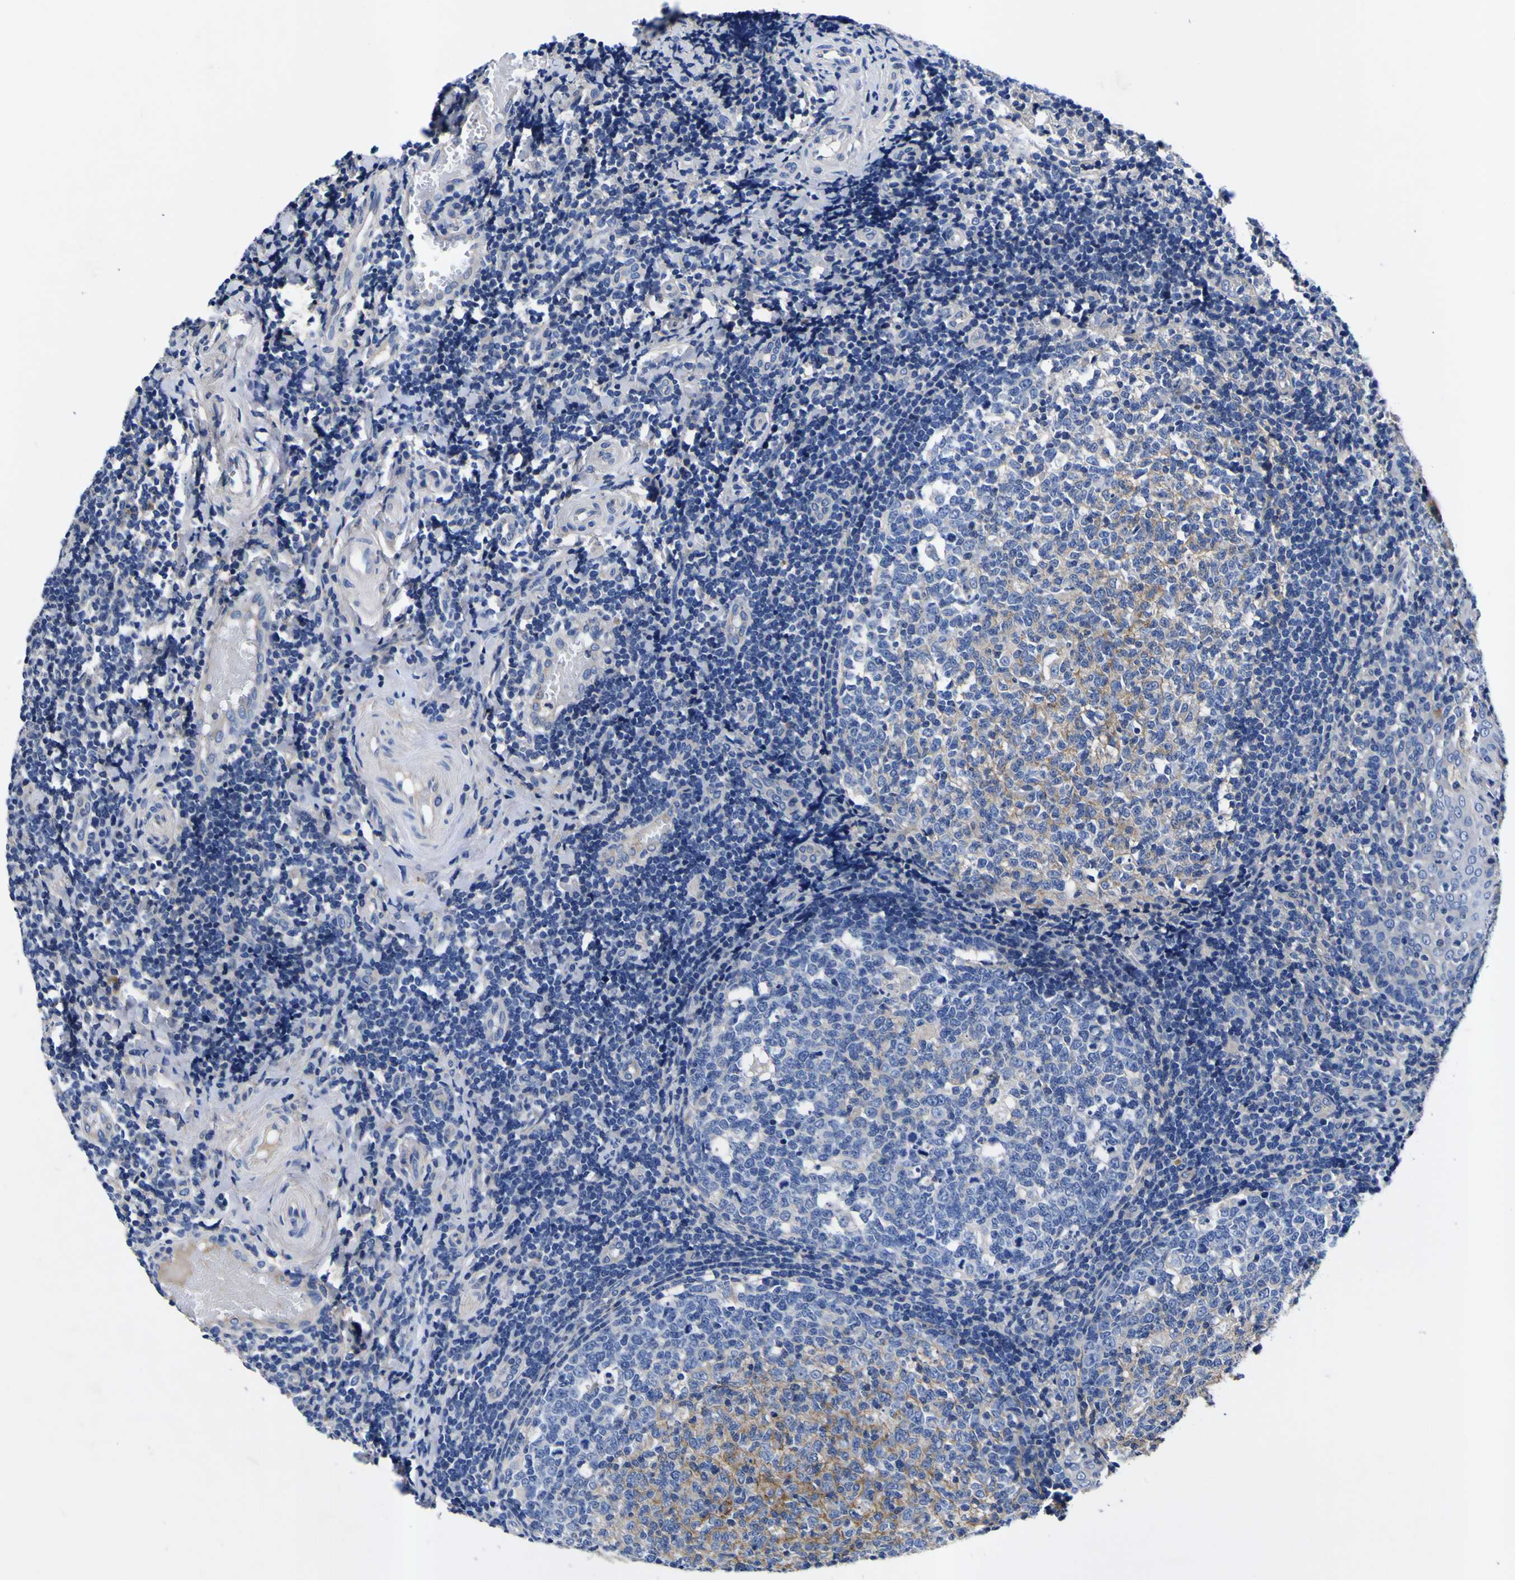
{"staining": {"intensity": "negative", "quantity": "none", "location": "none"}, "tissue": "tonsil", "cell_type": "Germinal center cells", "image_type": "normal", "snomed": [{"axis": "morphology", "description": "Normal tissue, NOS"}, {"axis": "topography", "description": "Tonsil"}], "caption": "This image is of benign tonsil stained with immunohistochemistry to label a protein in brown with the nuclei are counter-stained blue. There is no positivity in germinal center cells. Brightfield microscopy of immunohistochemistry (IHC) stained with DAB (brown) and hematoxylin (blue), captured at high magnification.", "gene": "VASN", "patient": {"sex": "female", "age": 19}}